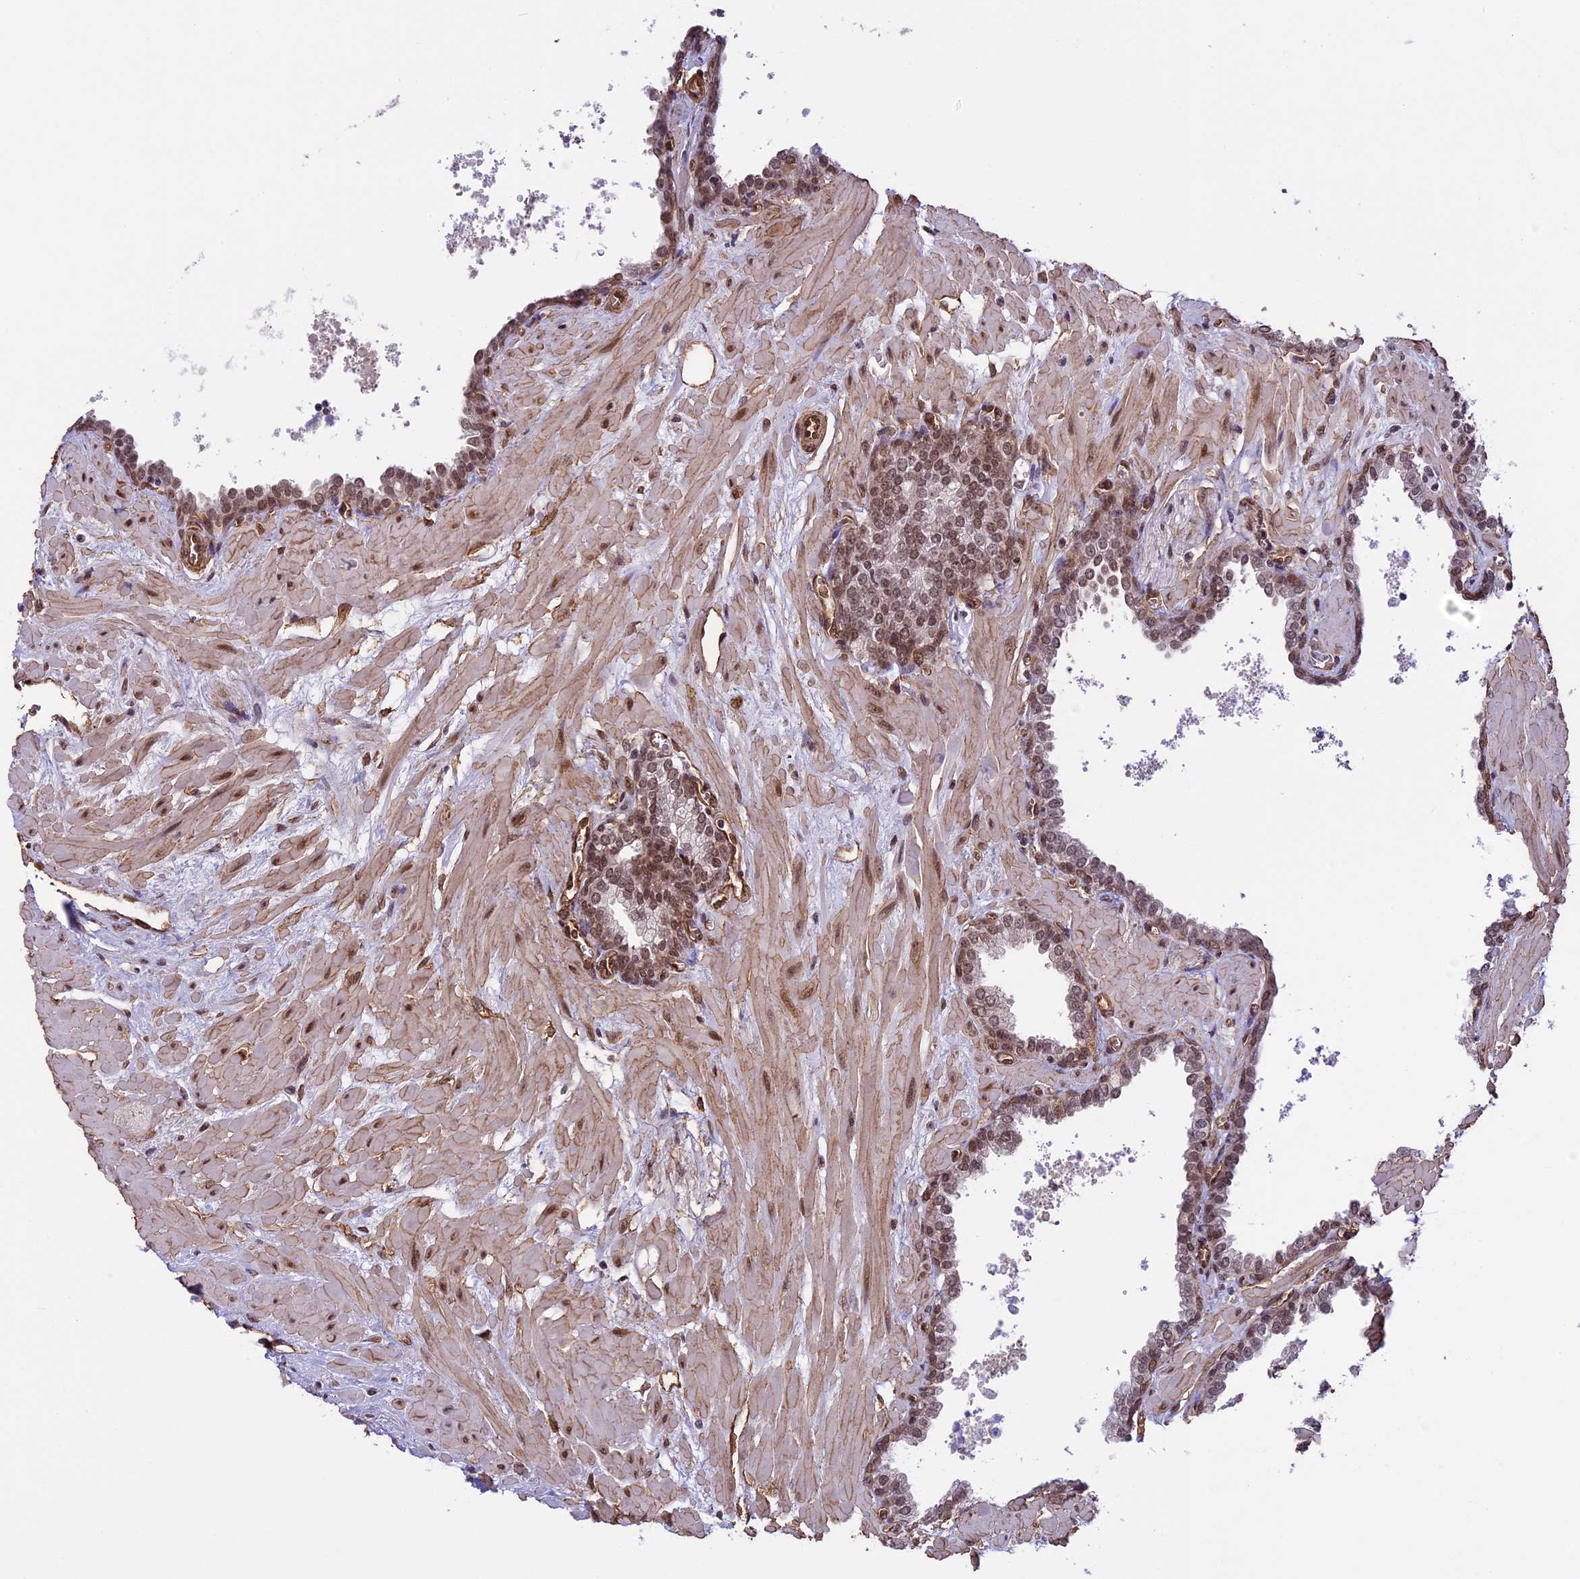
{"staining": {"intensity": "moderate", "quantity": ">75%", "location": "nuclear"}, "tissue": "prostate", "cell_type": "Glandular cells", "image_type": "normal", "snomed": [{"axis": "morphology", "description": "Normal tissue, NOS"}, {"axis": "topography", "description": "Prostate"}], "caption": "A high-resolution photomicrograph shows IHC staining of normal prostate, which exhibits moderate nuclear positivity in about >75% of glandular cells. (IHC, brightfield microscopy, high magnification).", "gene": "MPHOSPH8", "patient": {"sex": "male", "age": 60}}